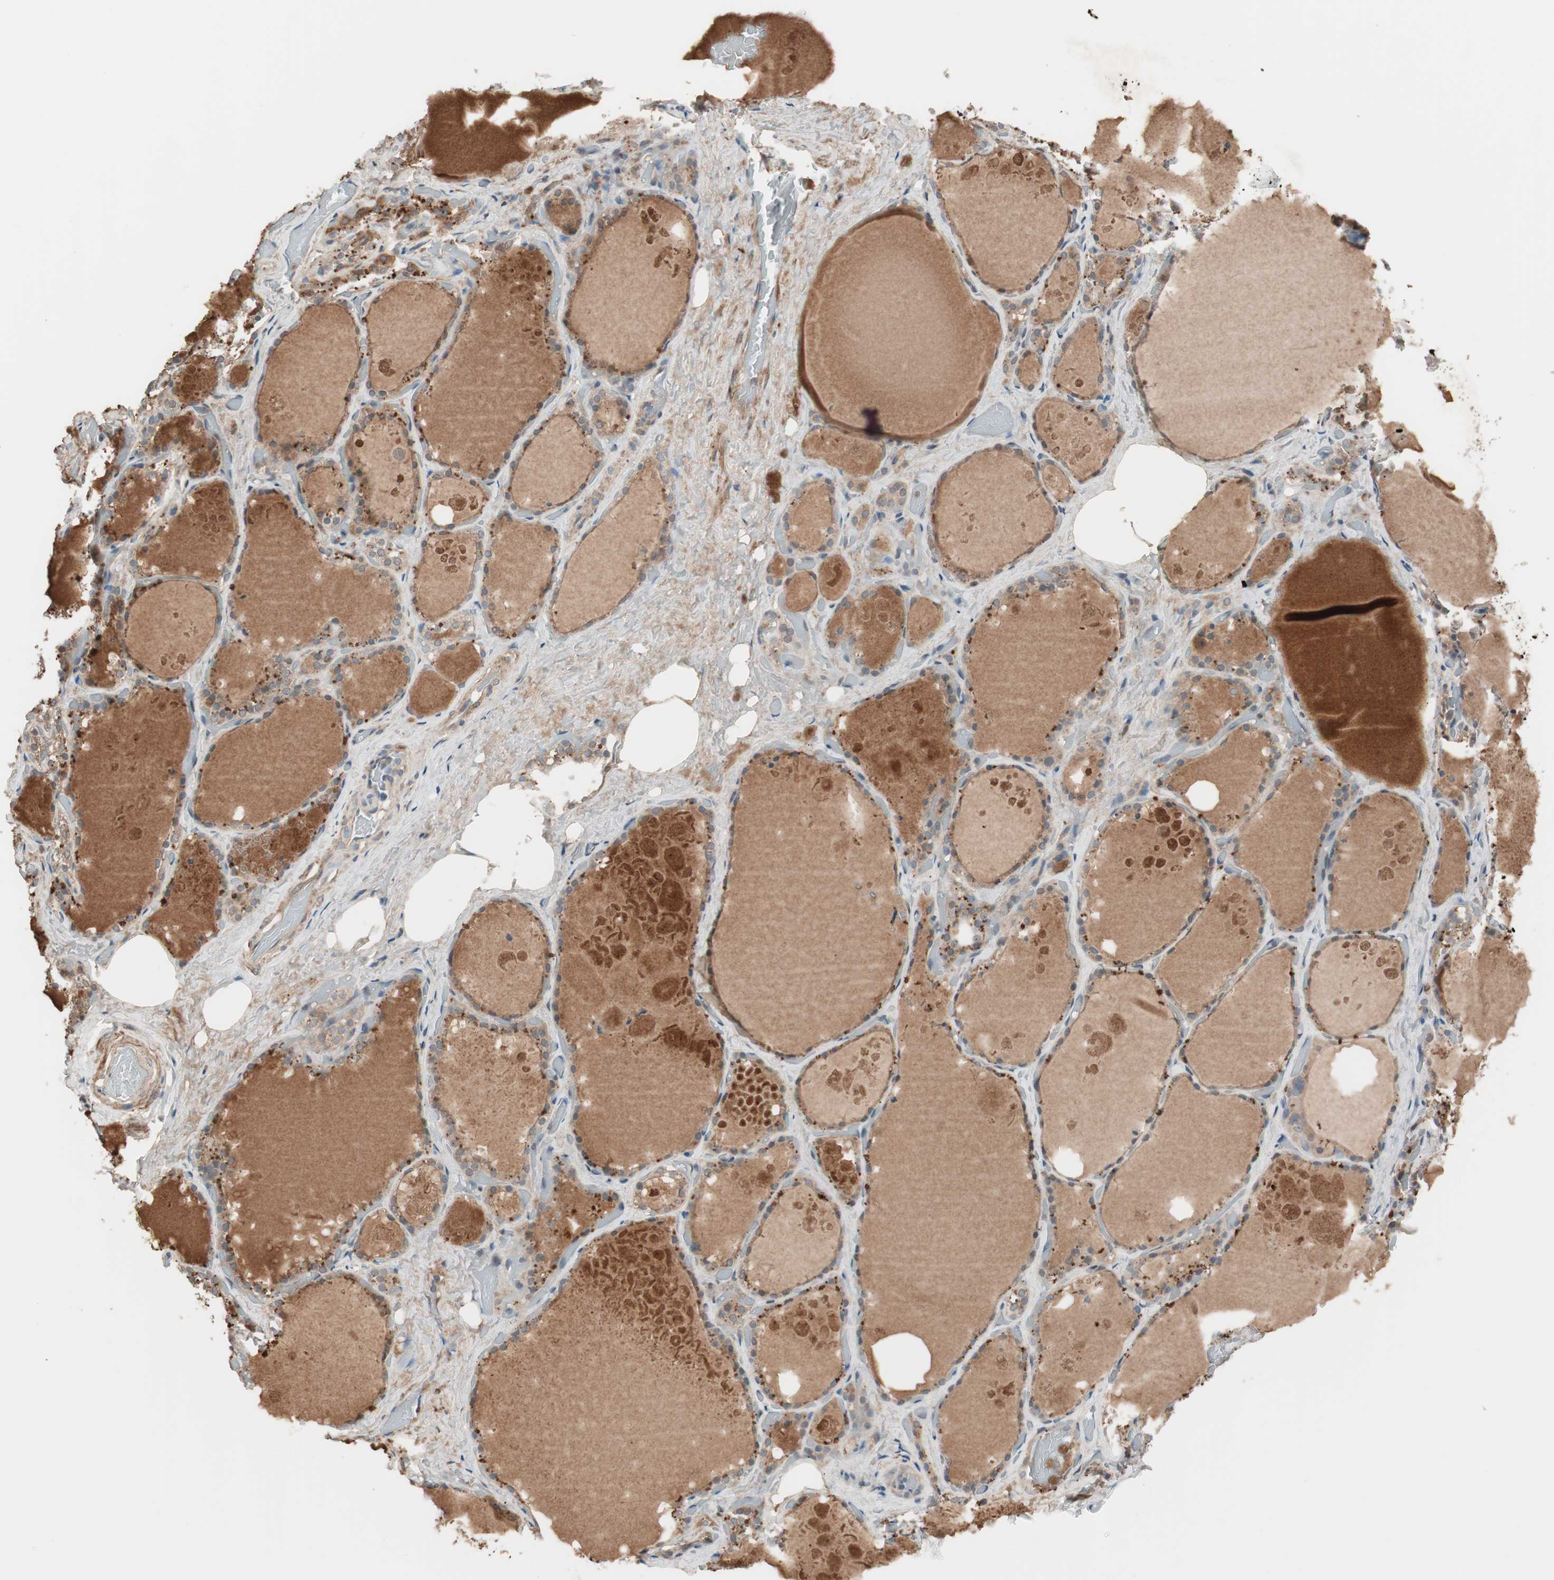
{"staining": {"intensity": "moderate", "quantity": ">75%", "location": "cytoplasmic/membranous"}, "tissue": "thyroid gland", "cell_type": "Glandular cells", "image_type": "normal", "snomed": [{"axis": "morphology", "description": "Normal tissue, NOS"}, {"axis": "topography", "description": "Thyroid gland"}], "caption": "Glandular cells display medium levels of moderate cytoplasmic/membranous positivity in approximately >75% of cells in benign human thyroid gland. The protein is stained brown, and the nuclei are stained in blue (DAB (3,3'-diaminobenzidine) IHC with brightfield microscopy, high magnification).", "gene": "STAB1", "patient": {"sex": "male", "age": 61}}